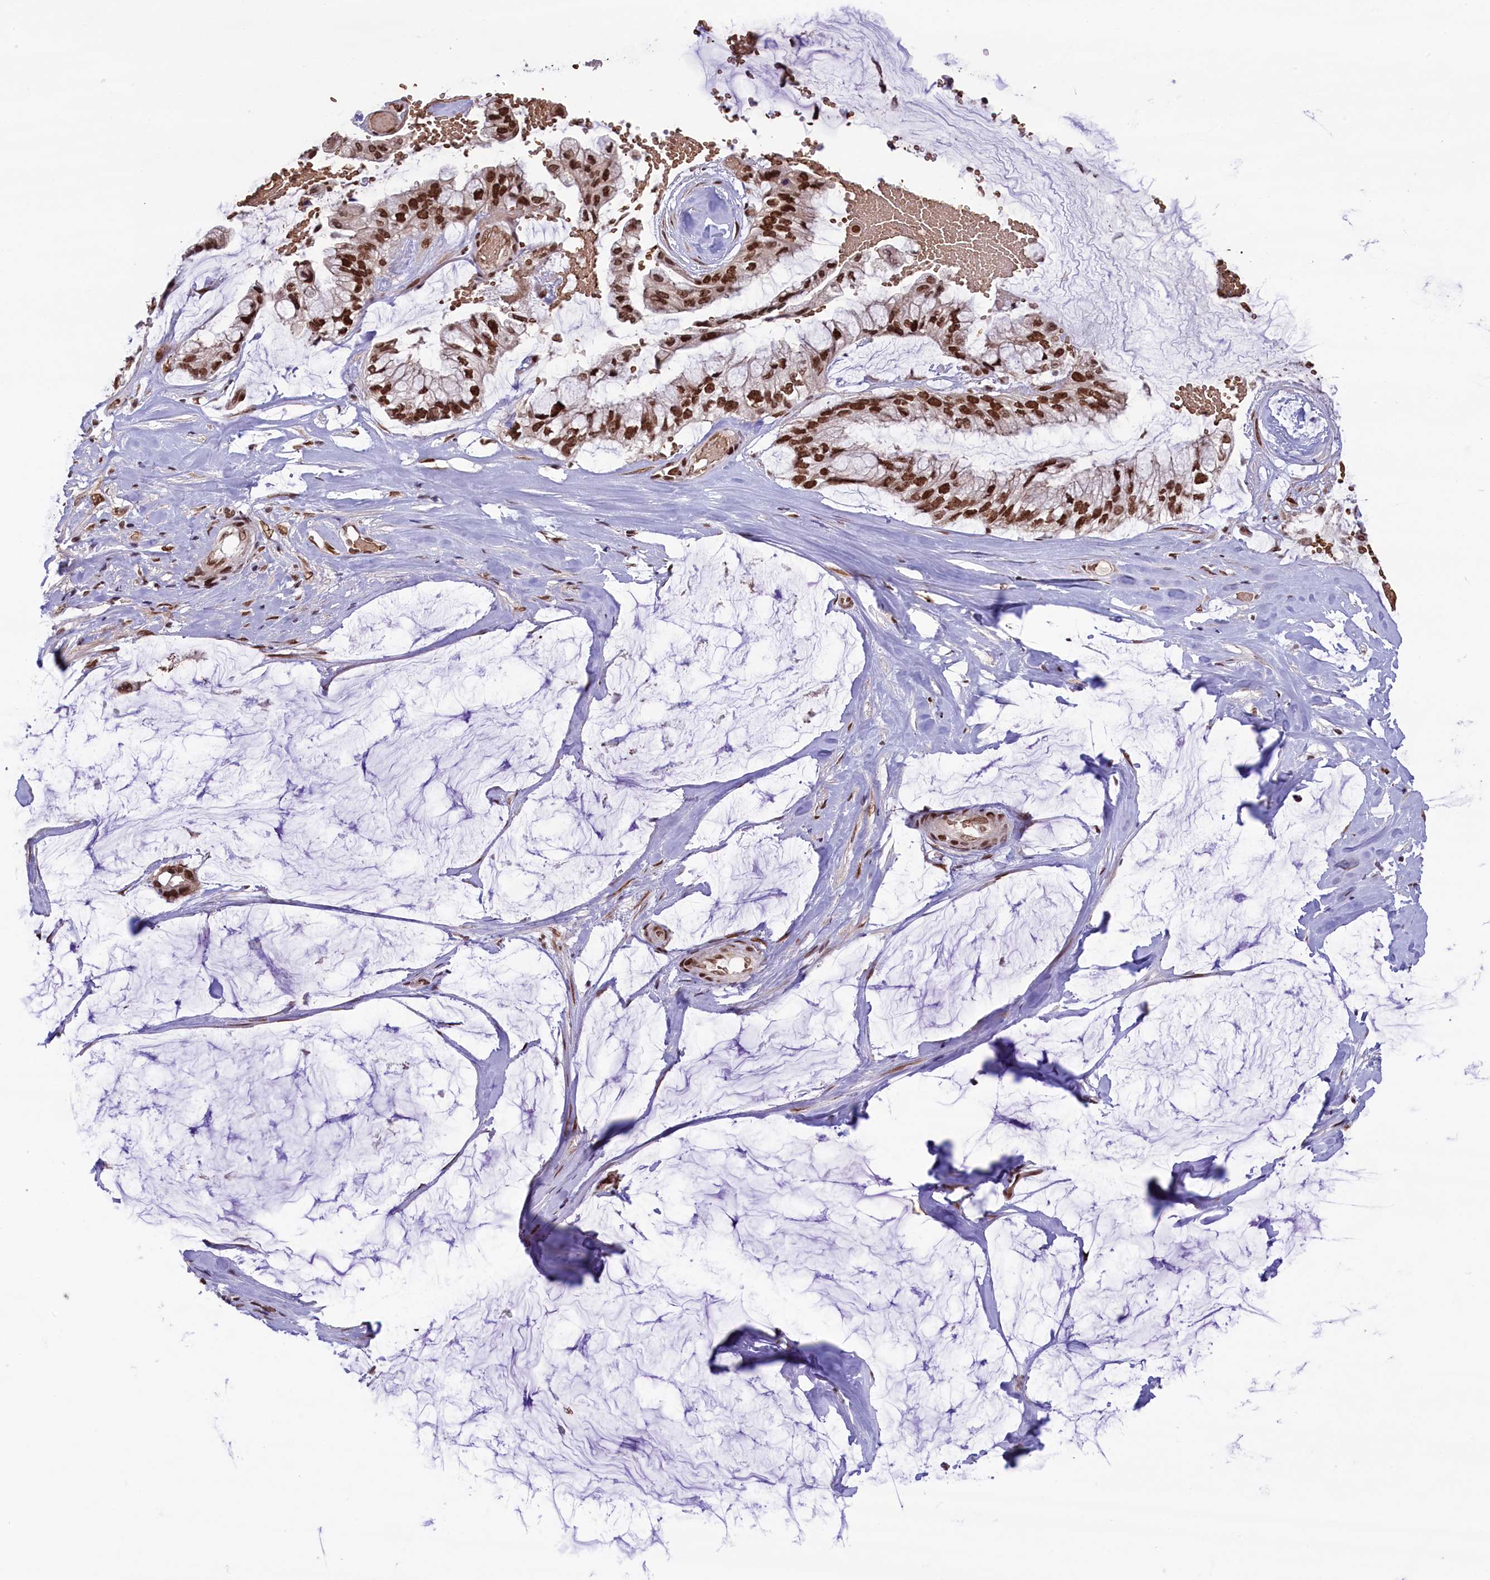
{"staining": {"intensity": "moderate", "quantity": ">75%", "location": "nuclear"}, "tissue": "ovarian cancer", "cell_type": "Tumor cells", "image_type": "cancer", "snomed": [{"axis": "morphology", "description": "Cystadenocarcinoma, mucinous, NOS"}, {"axis": "topography", "description": "Ovary"}], "caption": "IHC photomicrograph of ovarian cancer (mucinous cystadenocarcinoma) stained for a protein (brown), which reveals medium levels of moderate nuclear expression in about >75% of tumor cells.", "gene": "MPHOSPH8", "patient": {"sex": "female", "age": 39}}